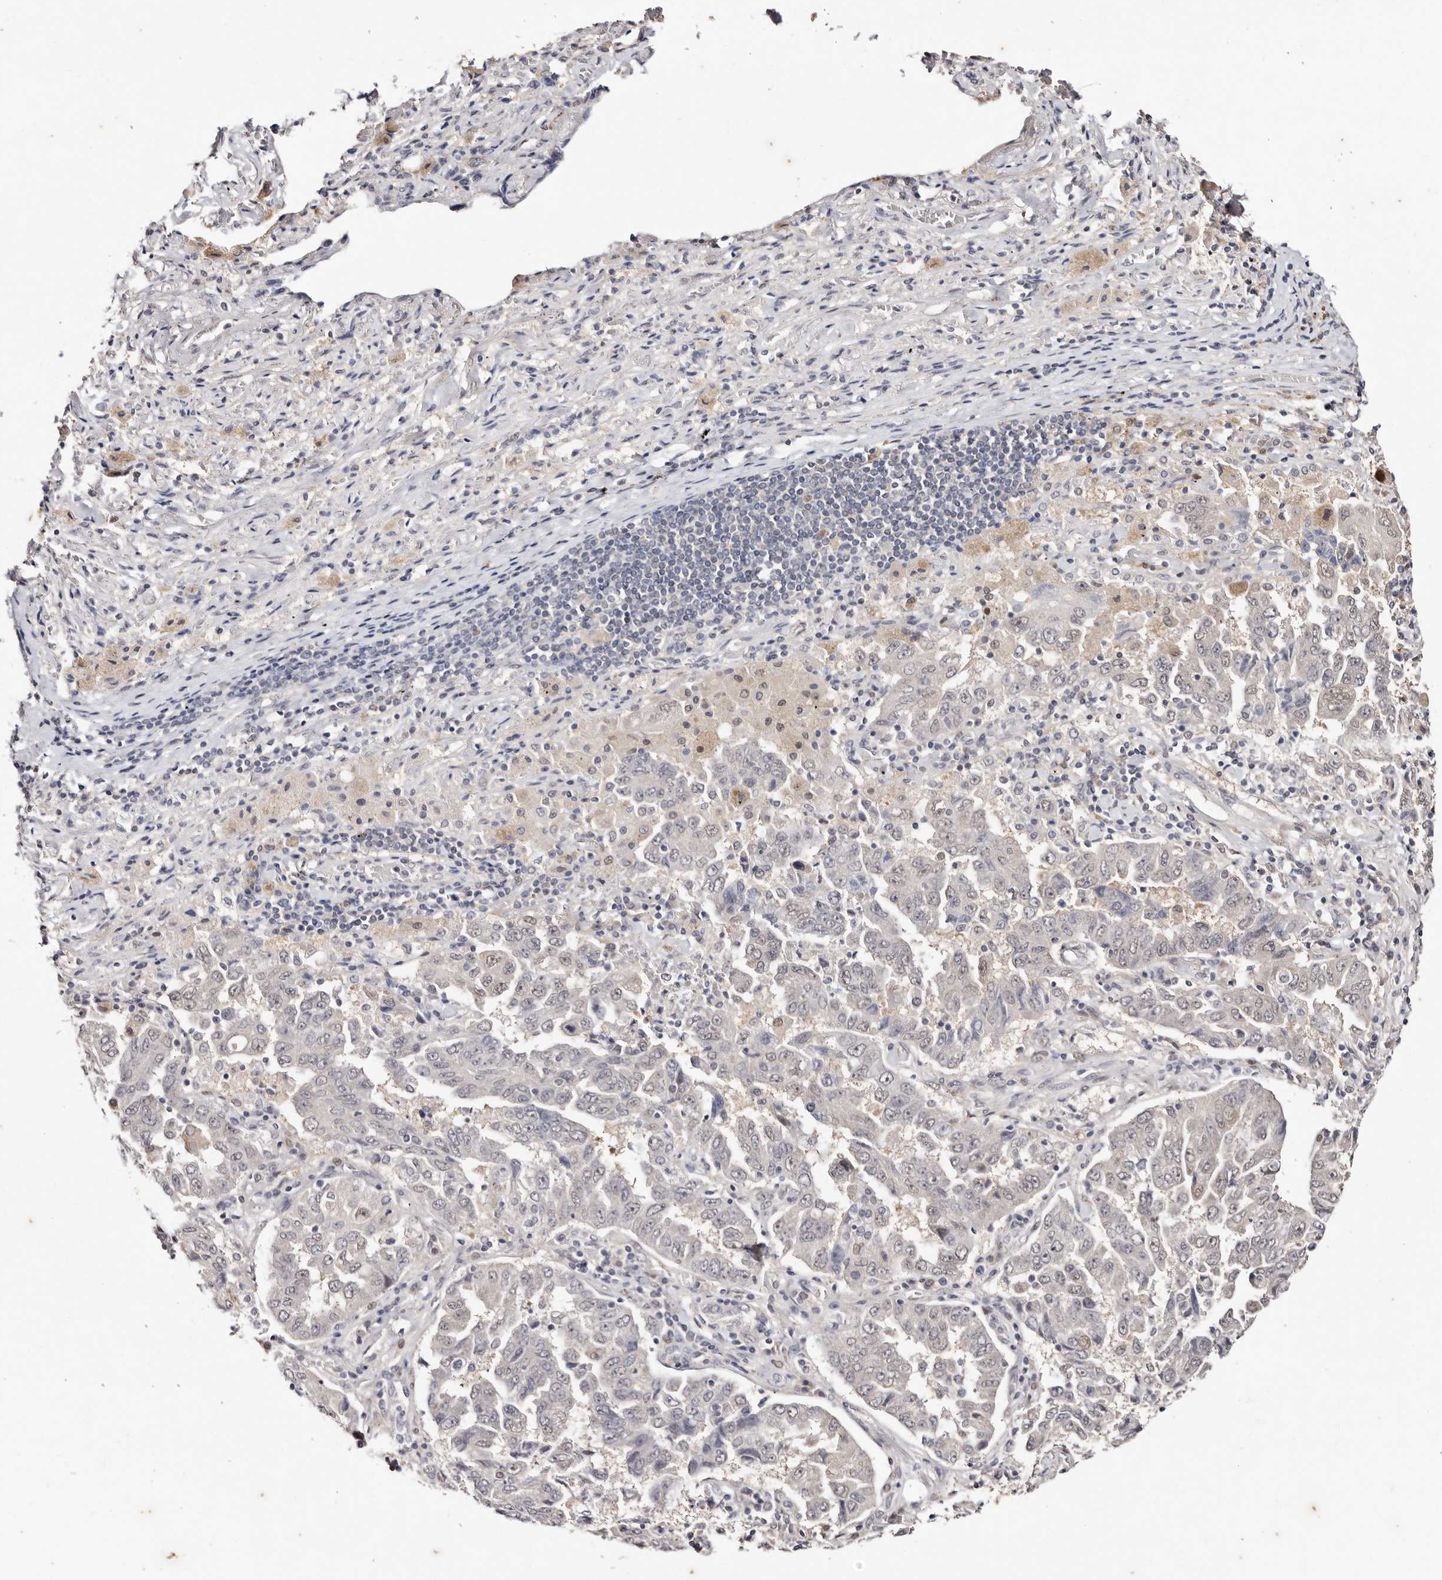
{"staining": {"intensity": "negative", "quantity": "none", "location": "none"}, "tissue": "lung cancer", "cell_type": "Tumor cells", "image_type": "cancer", "snomed": [{"axis": "morphology", "description": "Adenocarcinoma, NOS"}, {"axis": "topography", "description": "Lung"}], "caption": "Immunohistochemistry (IHC) of lung cancer shows no staining in tumor cells.", "gene": "TYW3", "patient": {"sex": "female", "age": 51}}